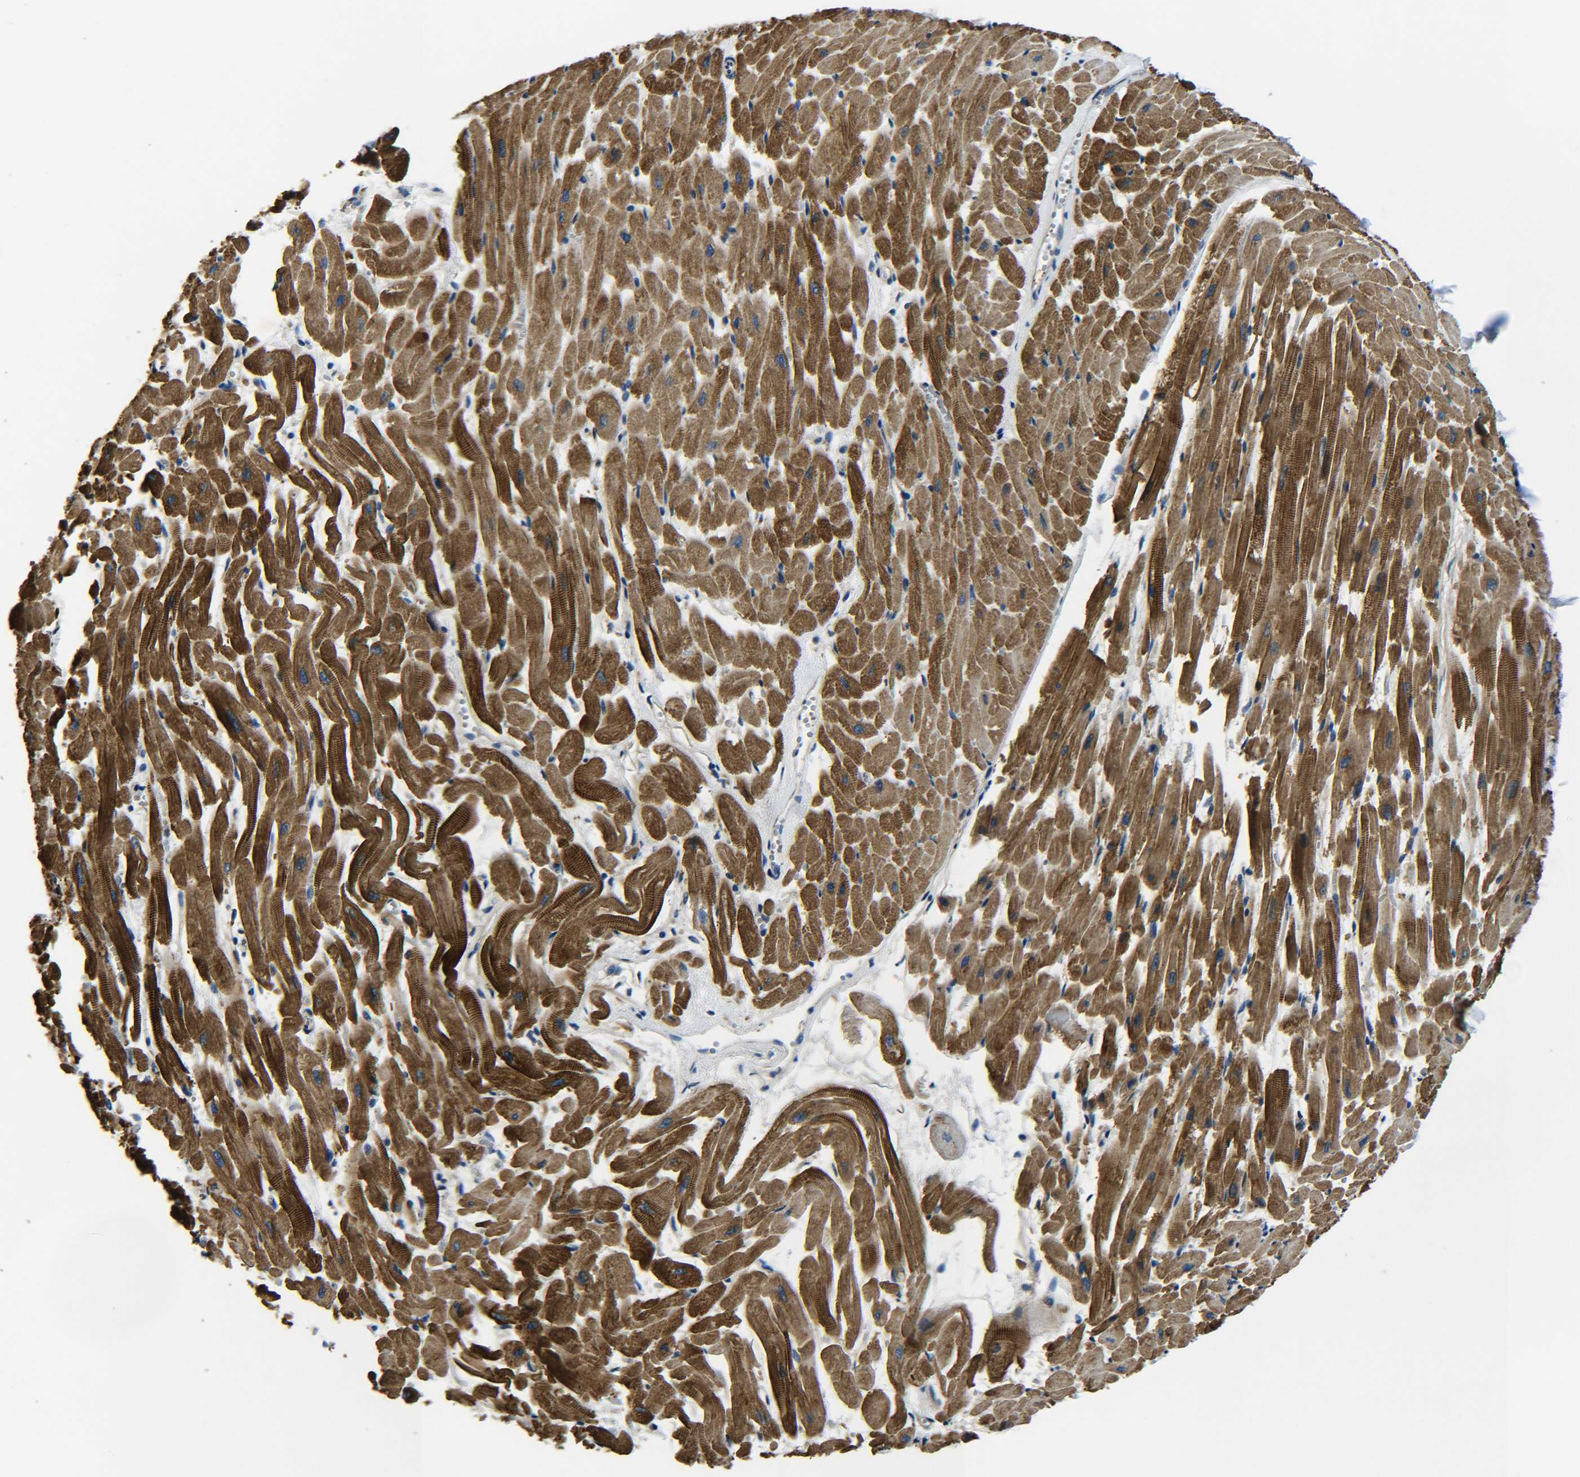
{"staining": {"intensity": "strong", "quantity": ">75%", "location": "cytoplasmic/membranous"}, "tissue": "heart muscle", "cell_type": "Cardiomyocytes", "image_type": "normal", "snomed": [{"axis": "morphology", "description": "Normal tissue, NOS"}, {"axis": "topography", "description": "Heart"}], "caption": "Cardiomyocytes display high levels of strong cytoplasmic/membranous positivity in approximately >75% of cells in benign heart muscle. Immunohistochemistry stains the protein of interest in brown and the nuclei are stained blue.", "gene": "RAB1B", "patient": {"sex": "female", "age": 19}}